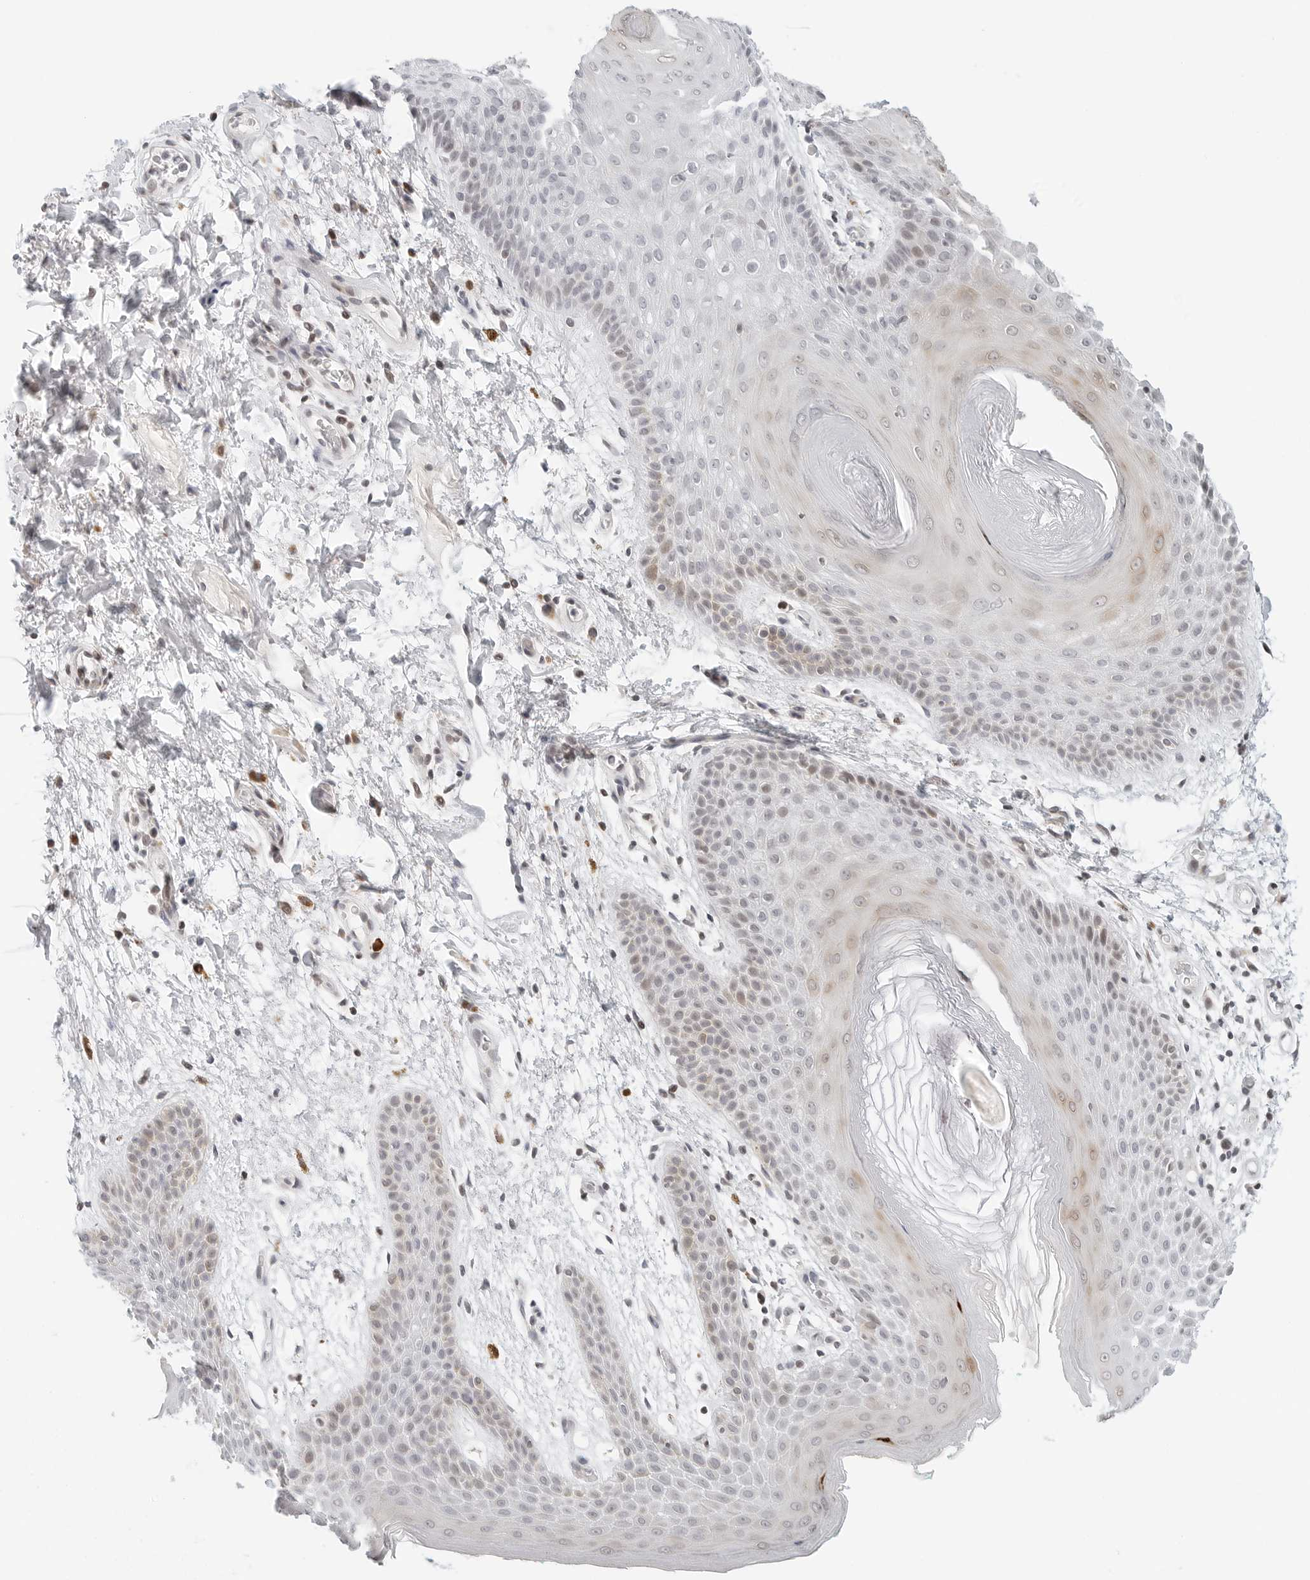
{"staining": {"intensity": "weak", "quantity": "<25%", "location": "cytoplasmic/membranous"}, "tissue": "skin", "cell_type": "Epidermal cells", "image_type": "normal", "snomed": [{"axis": "morphology", "description": "Normal tissue, NOS"}, {"axis": "topography", "description": "Anal"}], "caption": "An immunohistochemistry image of normal skin is shown. There is no staining in epidermal cells of skin.", "gene": "PARP10", "patient": {"sex": "male", "age": 74}}